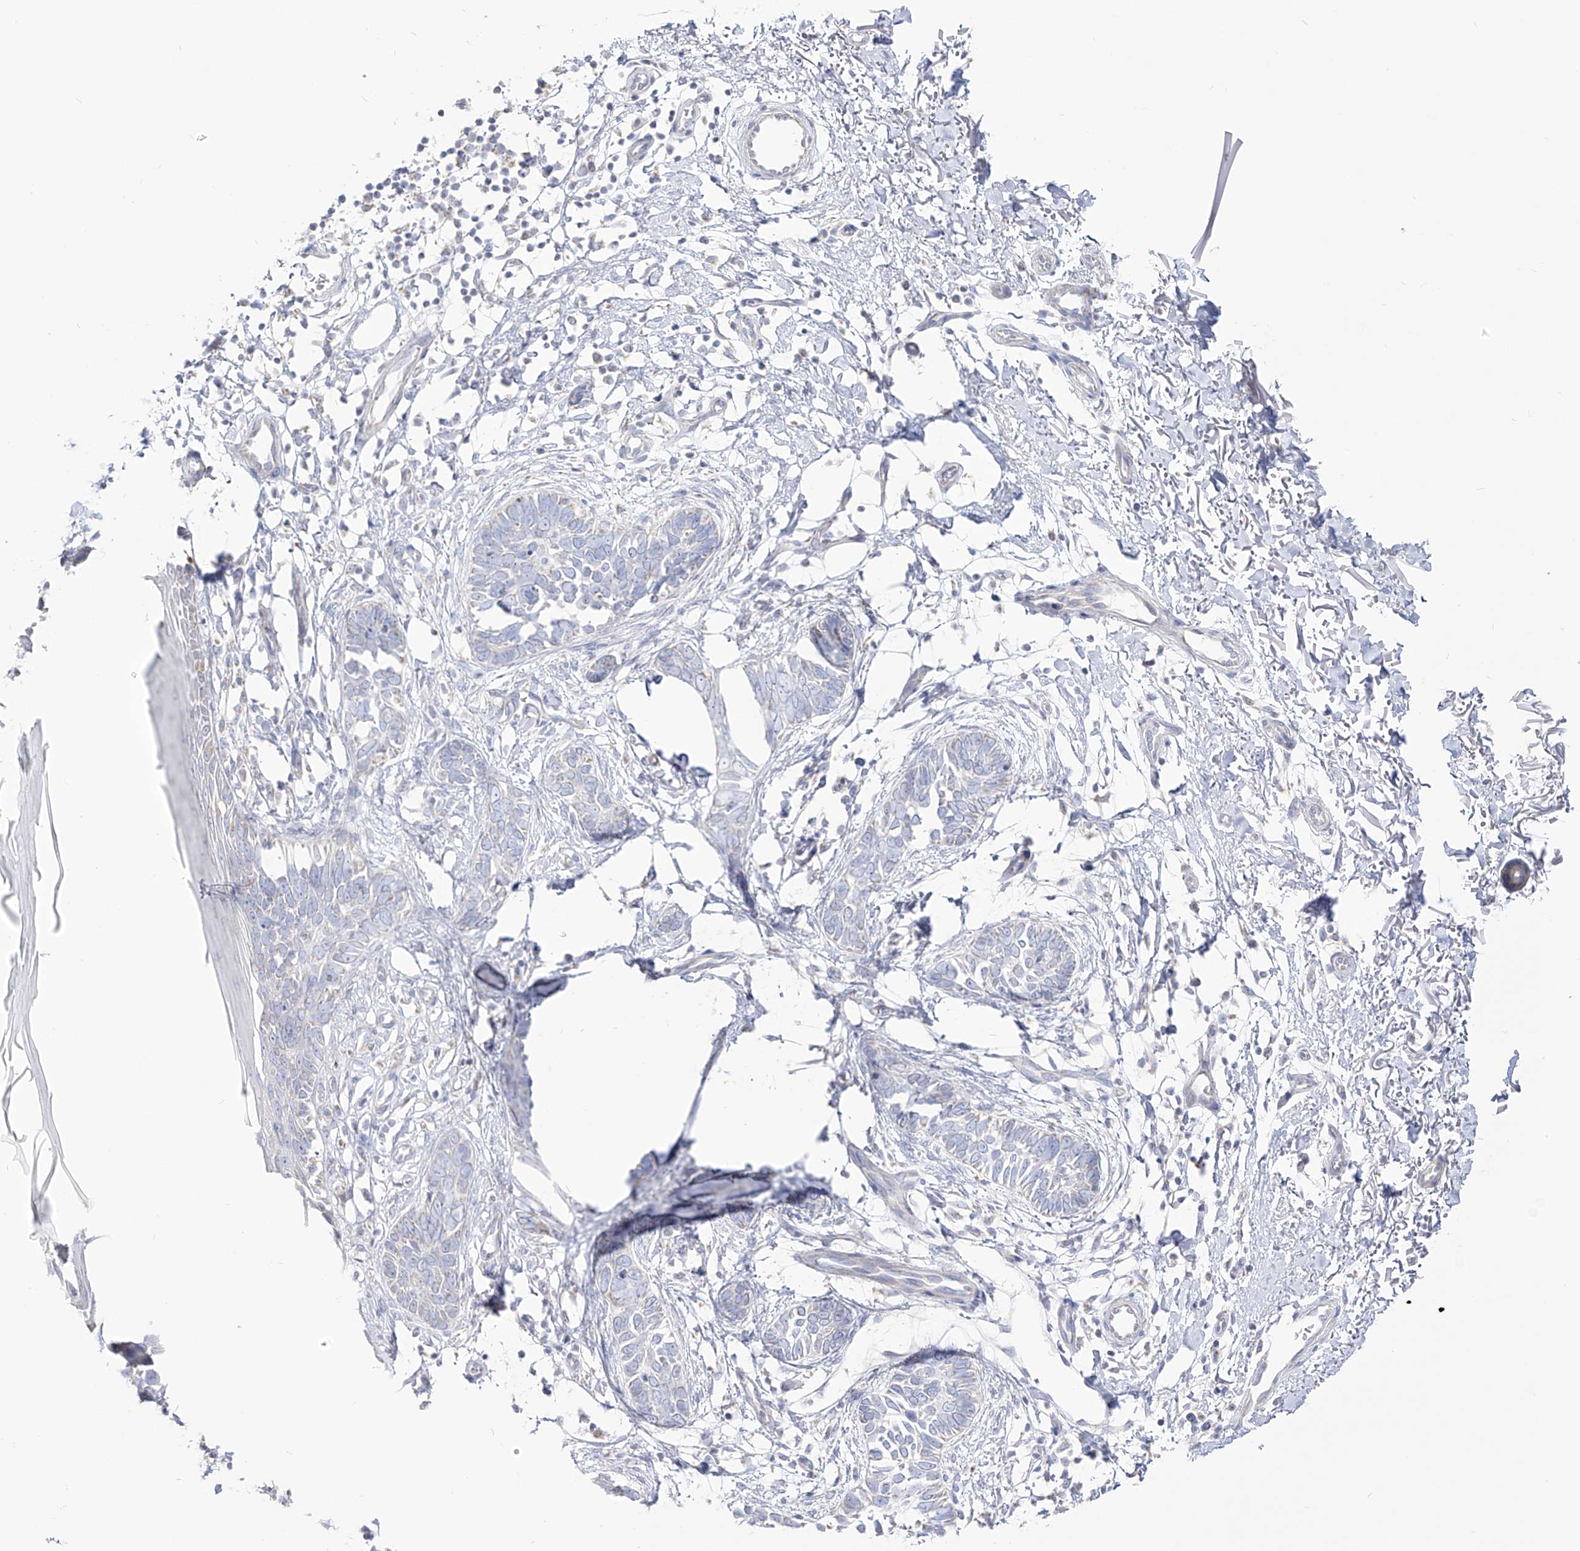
{"staining": {"intensity": "negative", "quantity": "none", "location": "none"}, "tissue": "skin cancer", "cell_type": "Tumor cells", "image_type": "cancer", "snomed": [{"axis": "morphology", "description": "Normal tissue, NOS"}, {"axis": "morphology", "description": "Basal cell carcinoma"}, {"axis": "topography", "description": "Skin"}], "caption": "IHC of human skin cancer shows no staining in tumor cells.", "gene": "RCHY1", "patient": {"sex": "male", "age": 77}}